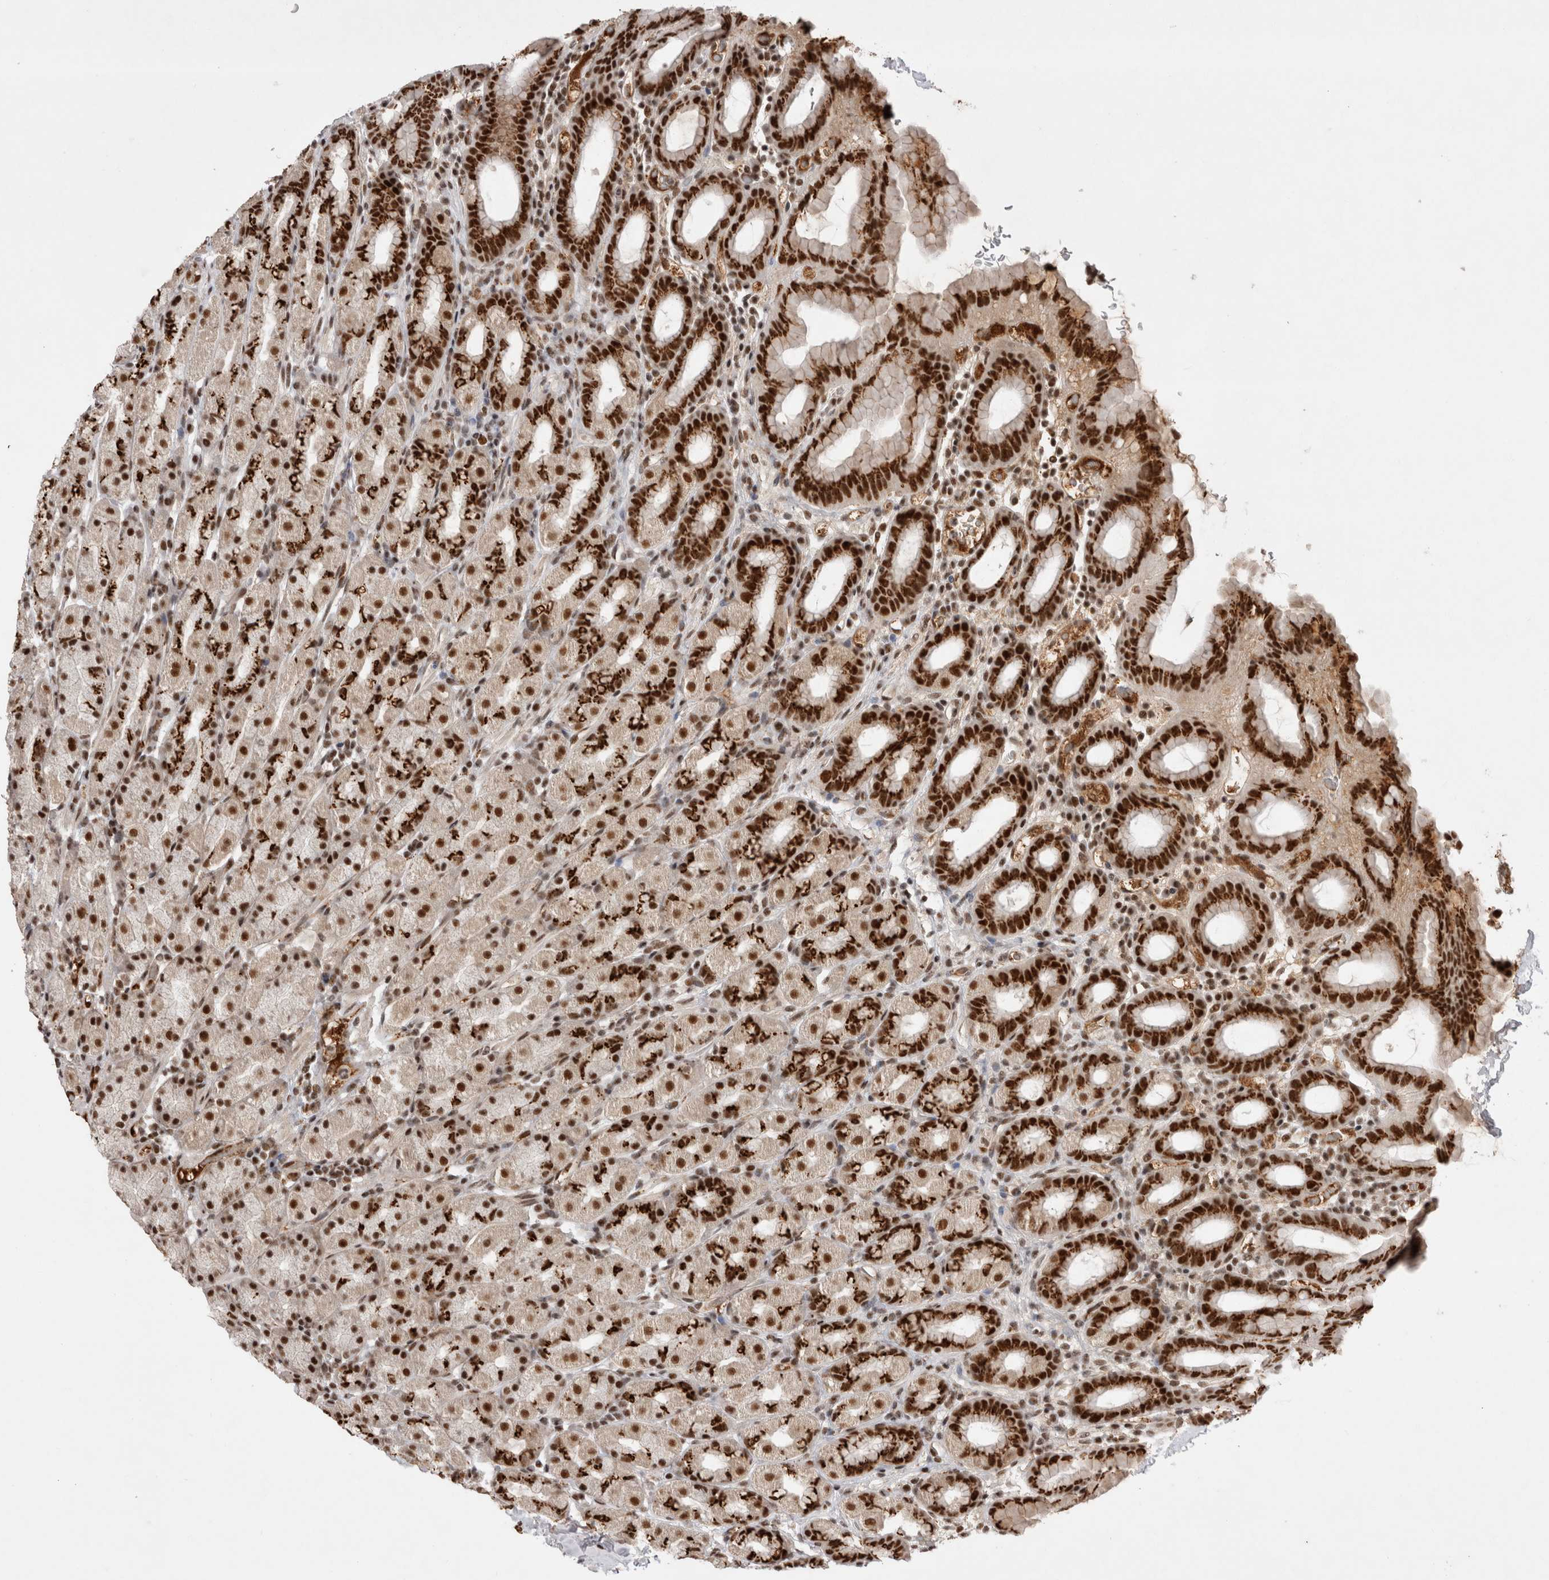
{"staining": {"intensity": "strong", "quantity": ">75%", "location": "nuclear"}, "tissue": "stomach", "cell_type": "Glandular cells", "image_type": "normal", "snomed": [{"axis": "morphology", "description": "Normal tissue, NOS"}, {"axis": "topography", "description": "Stomach, upper"}], "caption": "Brown immunohistochemical staining in unremarkable human stomach displays strong nuclear staining in about >75% of glandular cells. The protein is shown in brown color, while the nuclei are stained blue.", "gene": "EYA2", "patient": {"sex": "male", "age": 68}}